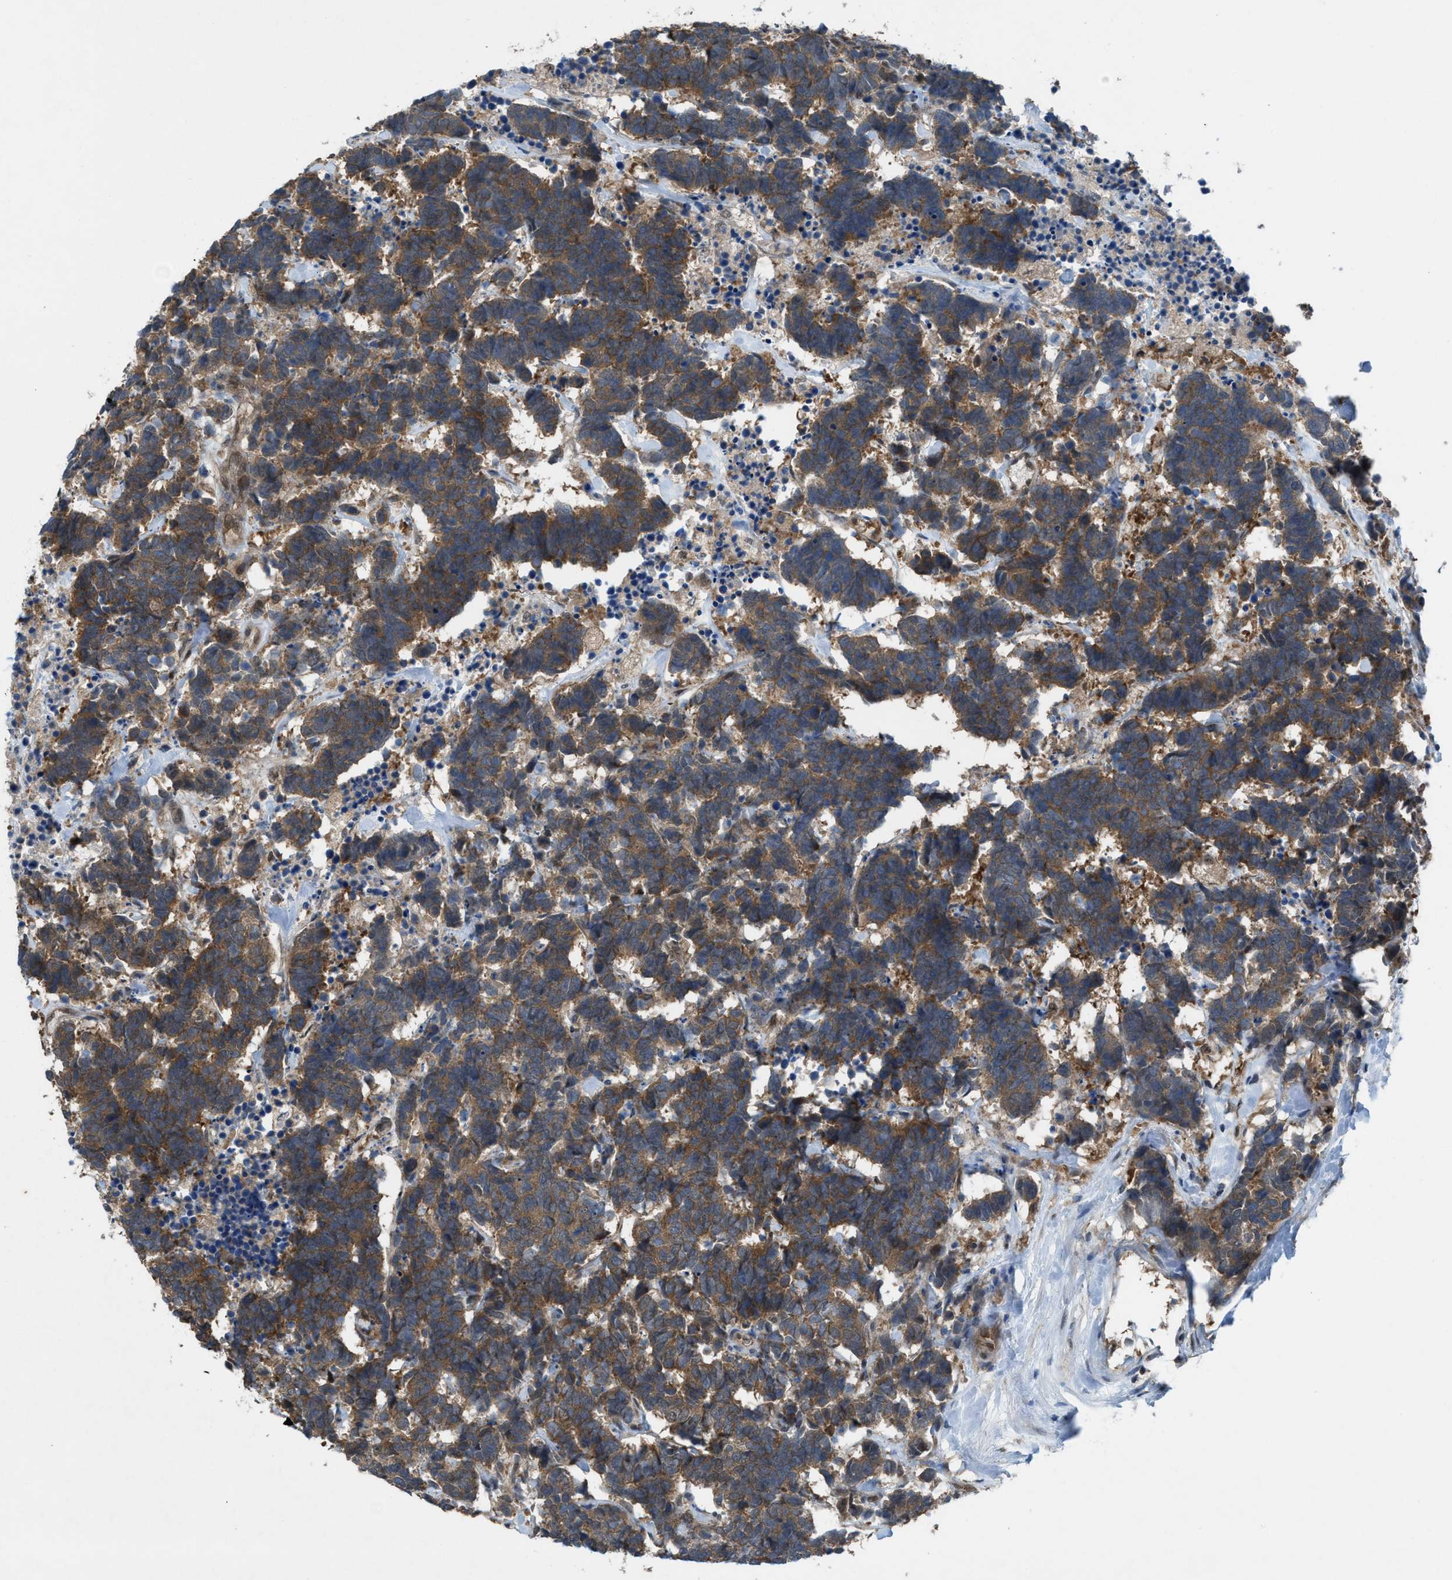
{"staining": {"intensity": "moderate", "quantity": ">75%", "location": "cytoplasmic/membranous"}, "tissue": "carcinoid", "cell_type": "Tumor cells", "image_type": "cancer", "snomed": [{"axis": "morphology", "description": "Carcinoma, NOS"}, {"axis": "morphology", "description": "Carcinoid, malignant, NOS"}, {"axis": "topography", "description": "Urinary bladder"}], "caption": "The immunohistochemical stain highlights moderate cytoplasmic/membranous staining in tumor cells of carcinoma tissue.", "gene": "PLAA", "patient": {"sex": "male", "age": 57}}